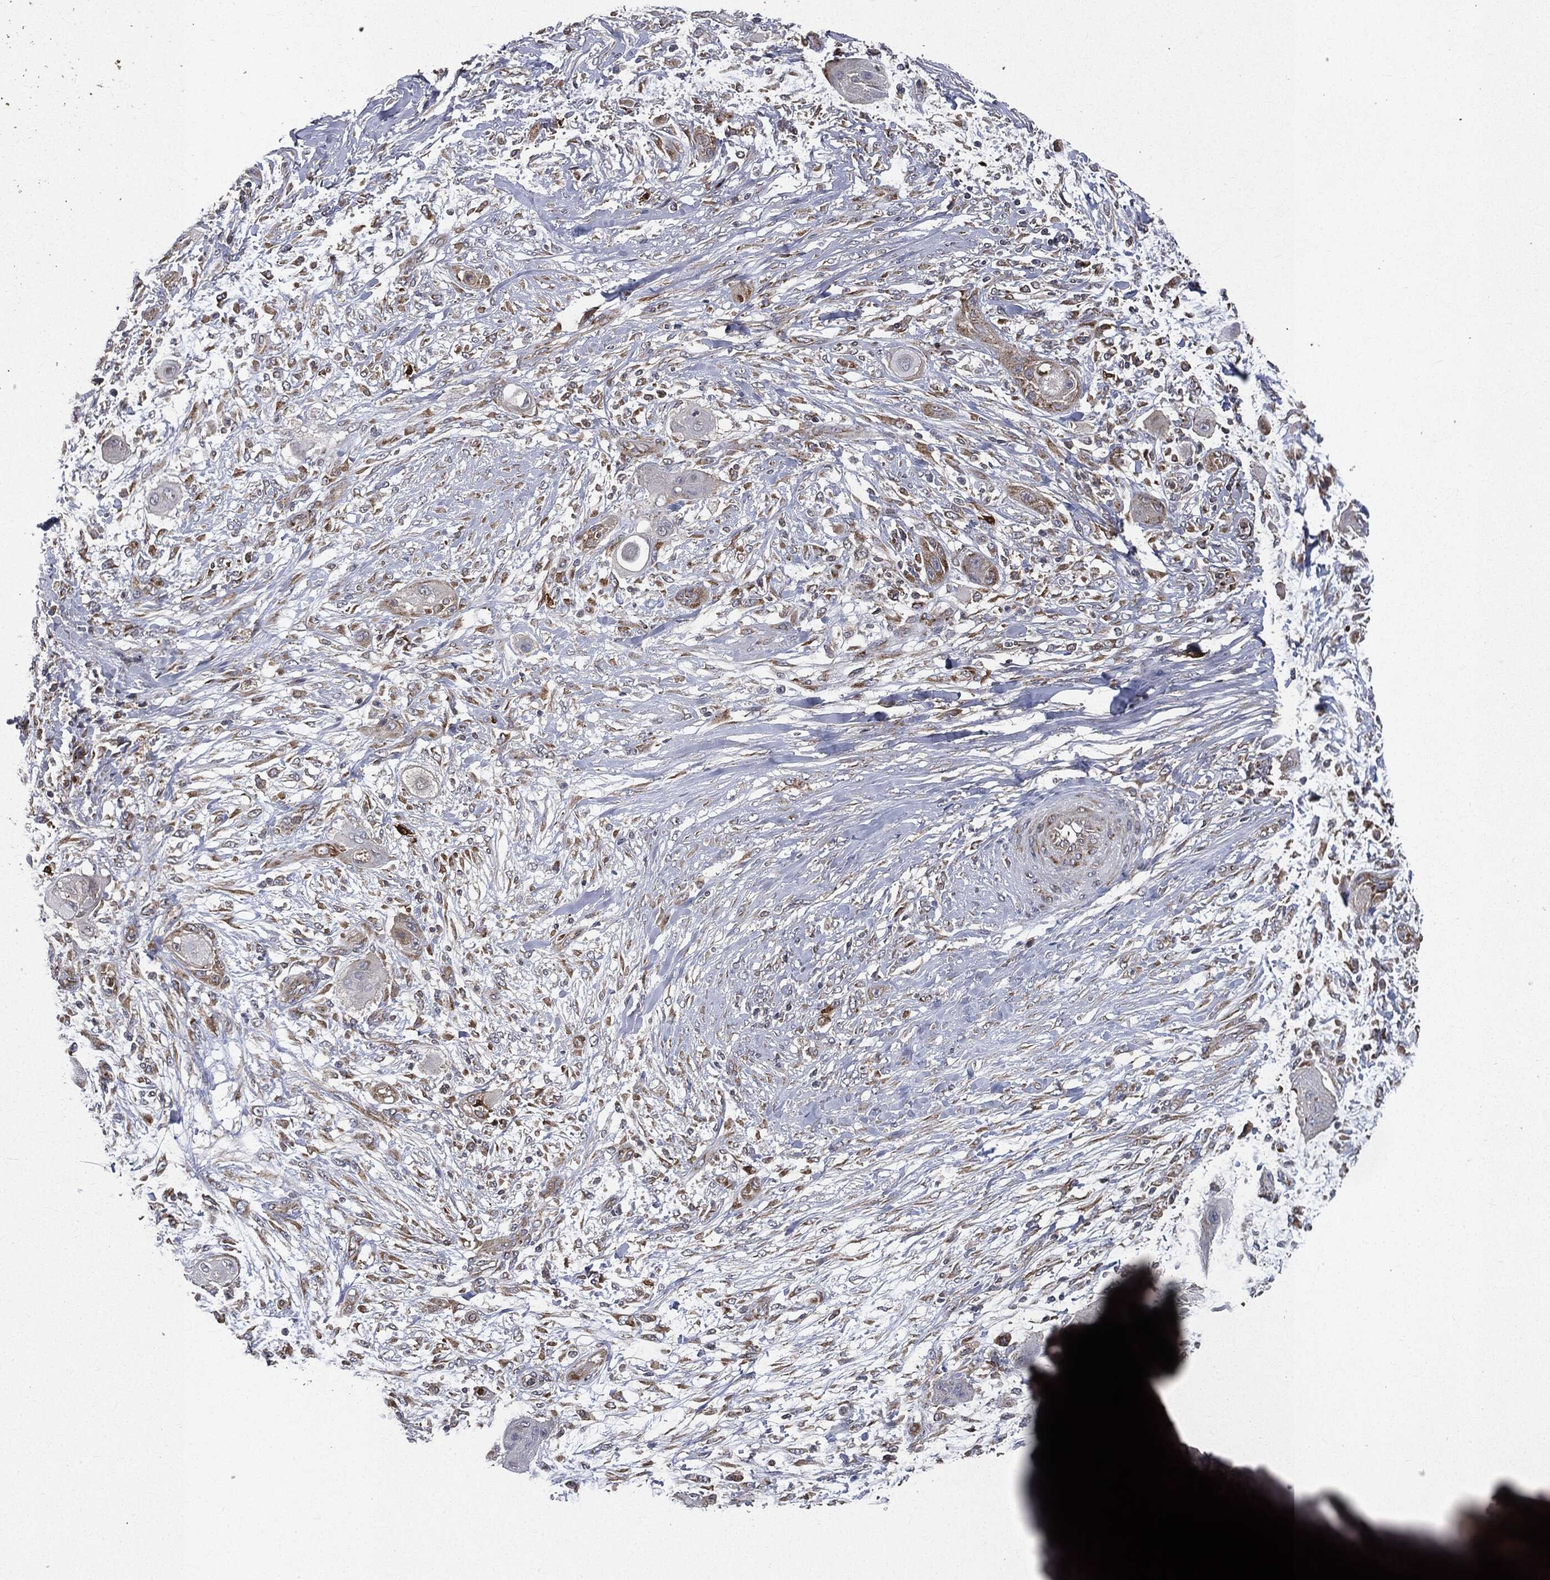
{"staining": {"intensity": "negative", "quantity": "none", "location": "none"}, "tissue": "skin cancer", "cell_type": "Tumor cells", "image_type": "cancer", "snomed": [{"axis": "morphology", "description": "Squamous cell carcinoma, NOS"}, {"axis": "topography", "description": "Skin"}], "caption": "Tumor cells are negative for brown protein staining in skin squamous cell carcinoma.", "gene": "PLOD3", "patient": {"sex": "male", "age": 62}}